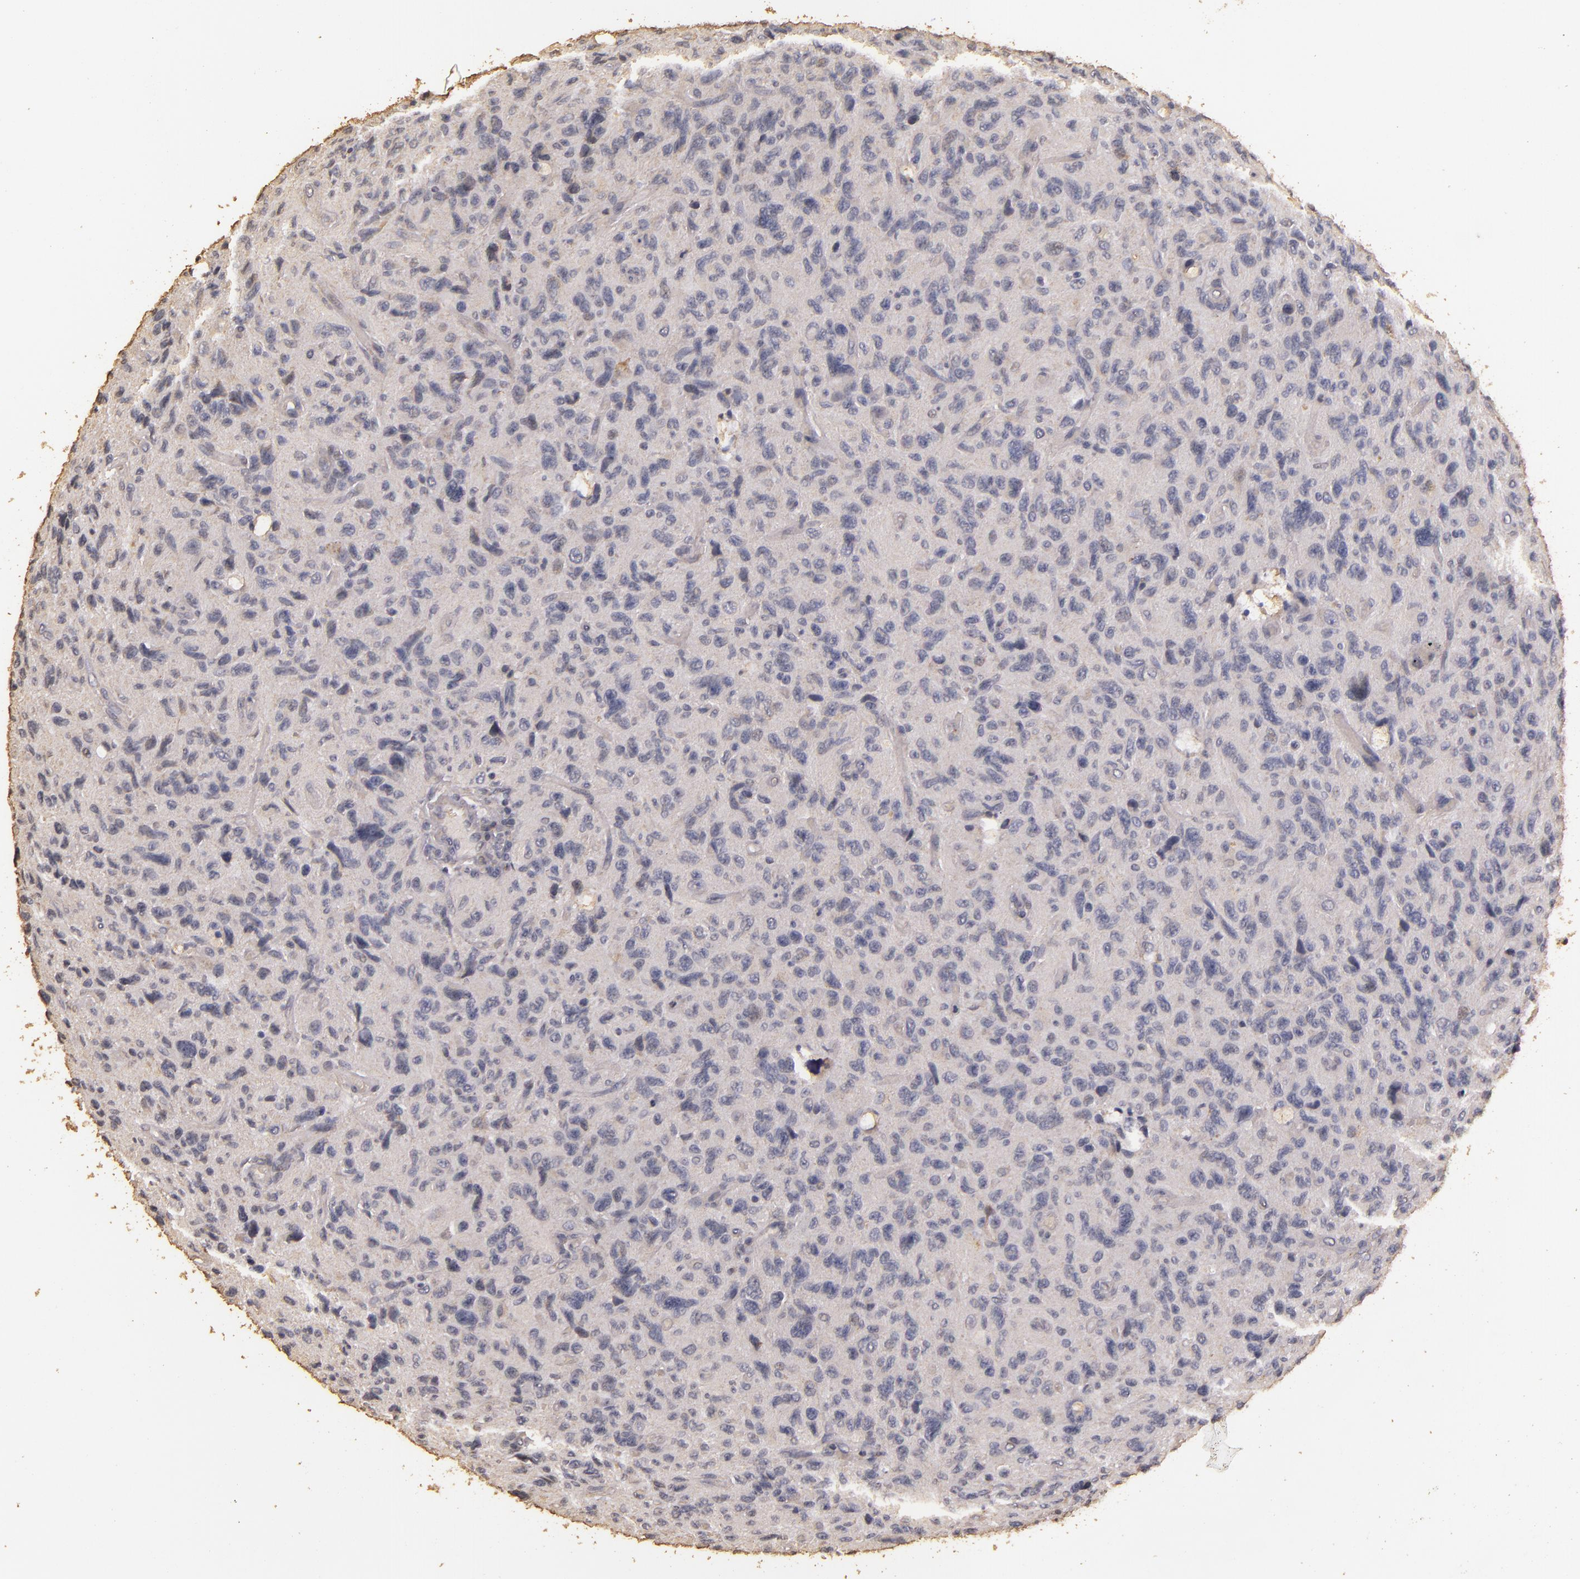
{"staining": {"intensity": "negative", "quantity": "none", "location": "none"}, "tissue": "glioma", "cell_type": "Tumor cells", "image_type": "cancer", "snomed": [{"axis": "morphology", "description": "Glioma, malignant, High grade"}, {"axis": "topography", "description": "Brain"}], "caption": "Human malignant glioma (high-grade) stained for a protein using immunohistochemistry demonstrates no positivity in tumor cells.", "gene": "BCL2L13", "patient": {"sex": "female", "age": 60}}